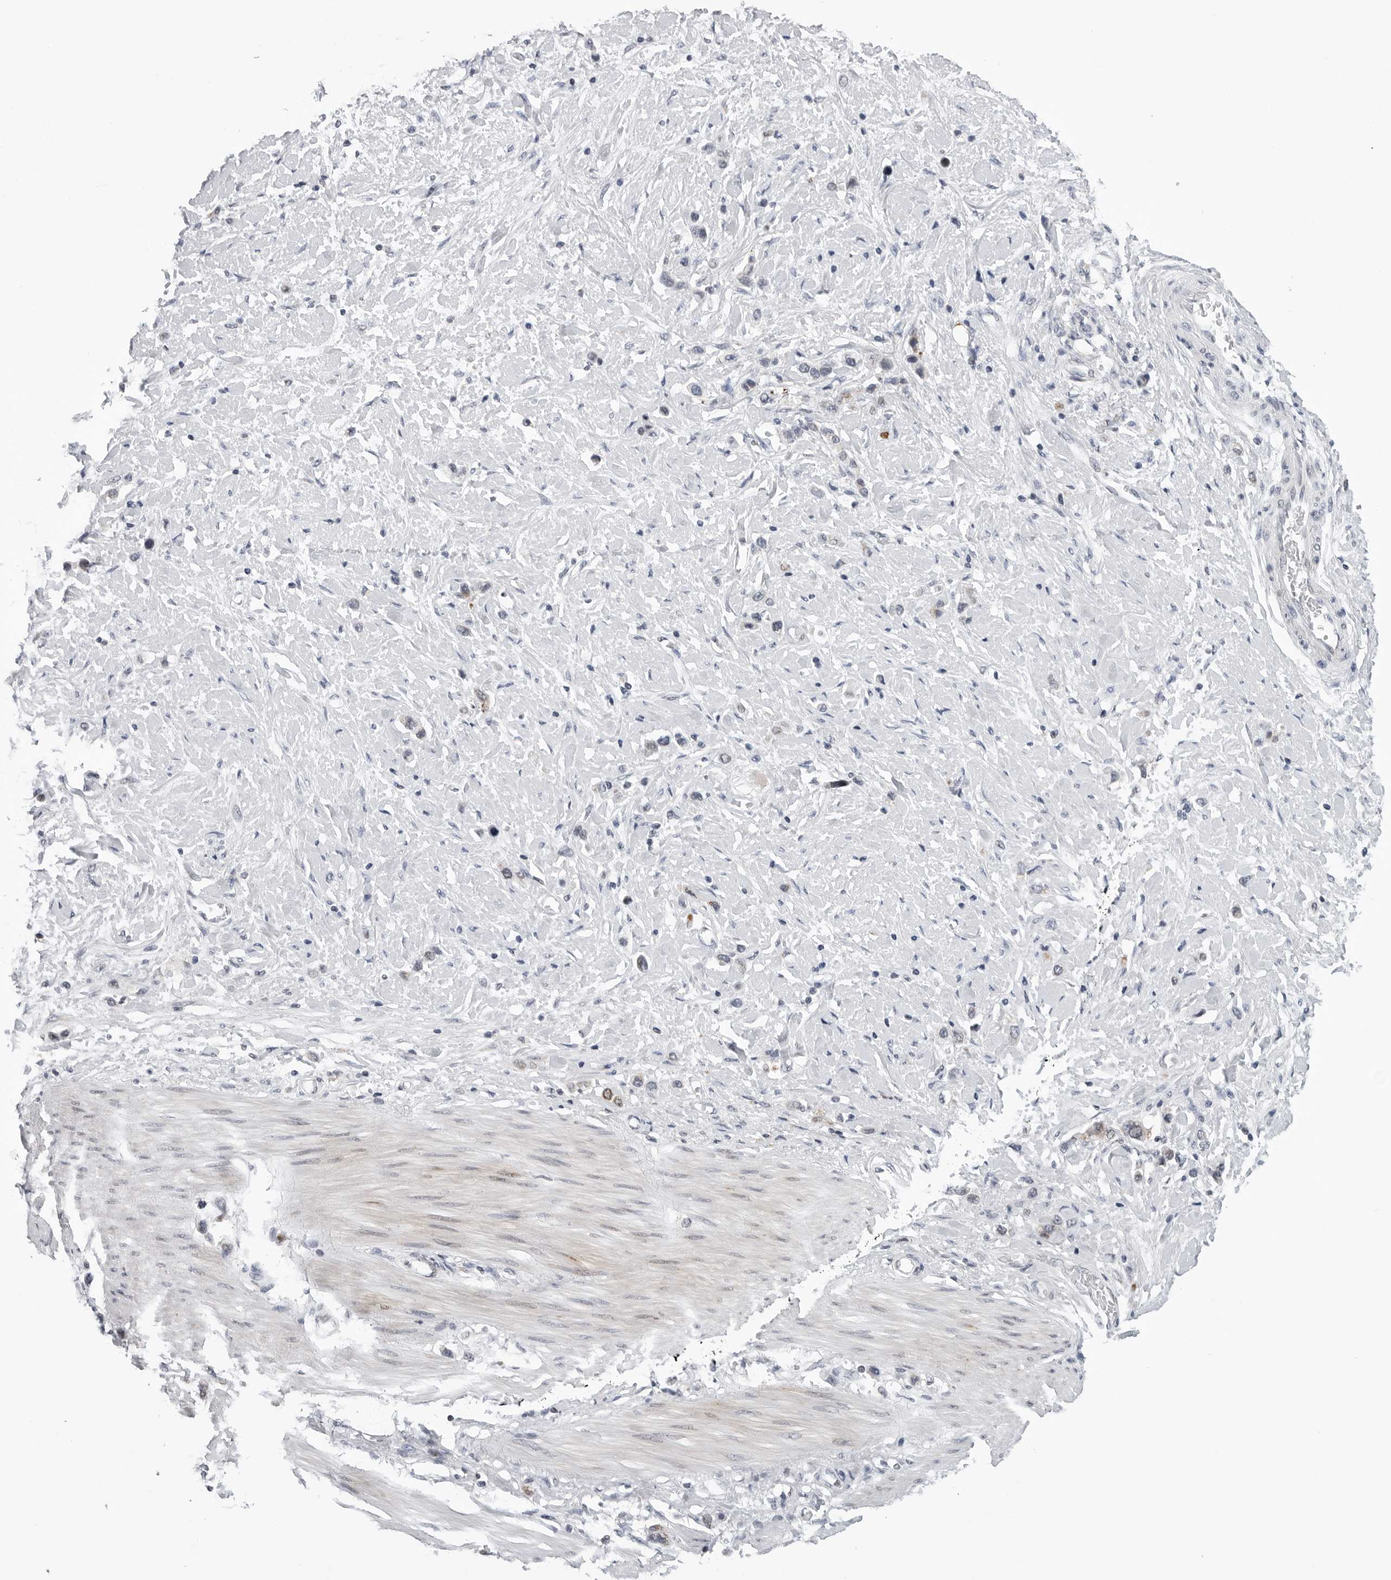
{"staining": {"intensity": "negative", "quantity": "none", "location": "none"}, "tissue": "stomach cancer", "cell_type": "Tumor cells", "image_type": "cancer", "snomed": [{"axis": "morphology", "description": "Adenocarcinoma, NOS"}, {"axis": "topography", "description": "Stomach"}], "caption": "The micrograph reveals no staining of tumor cells in adenocarcinoma (stomach).", "gene": "CDK20", "patient": {"sex": "female", "age": 65}}